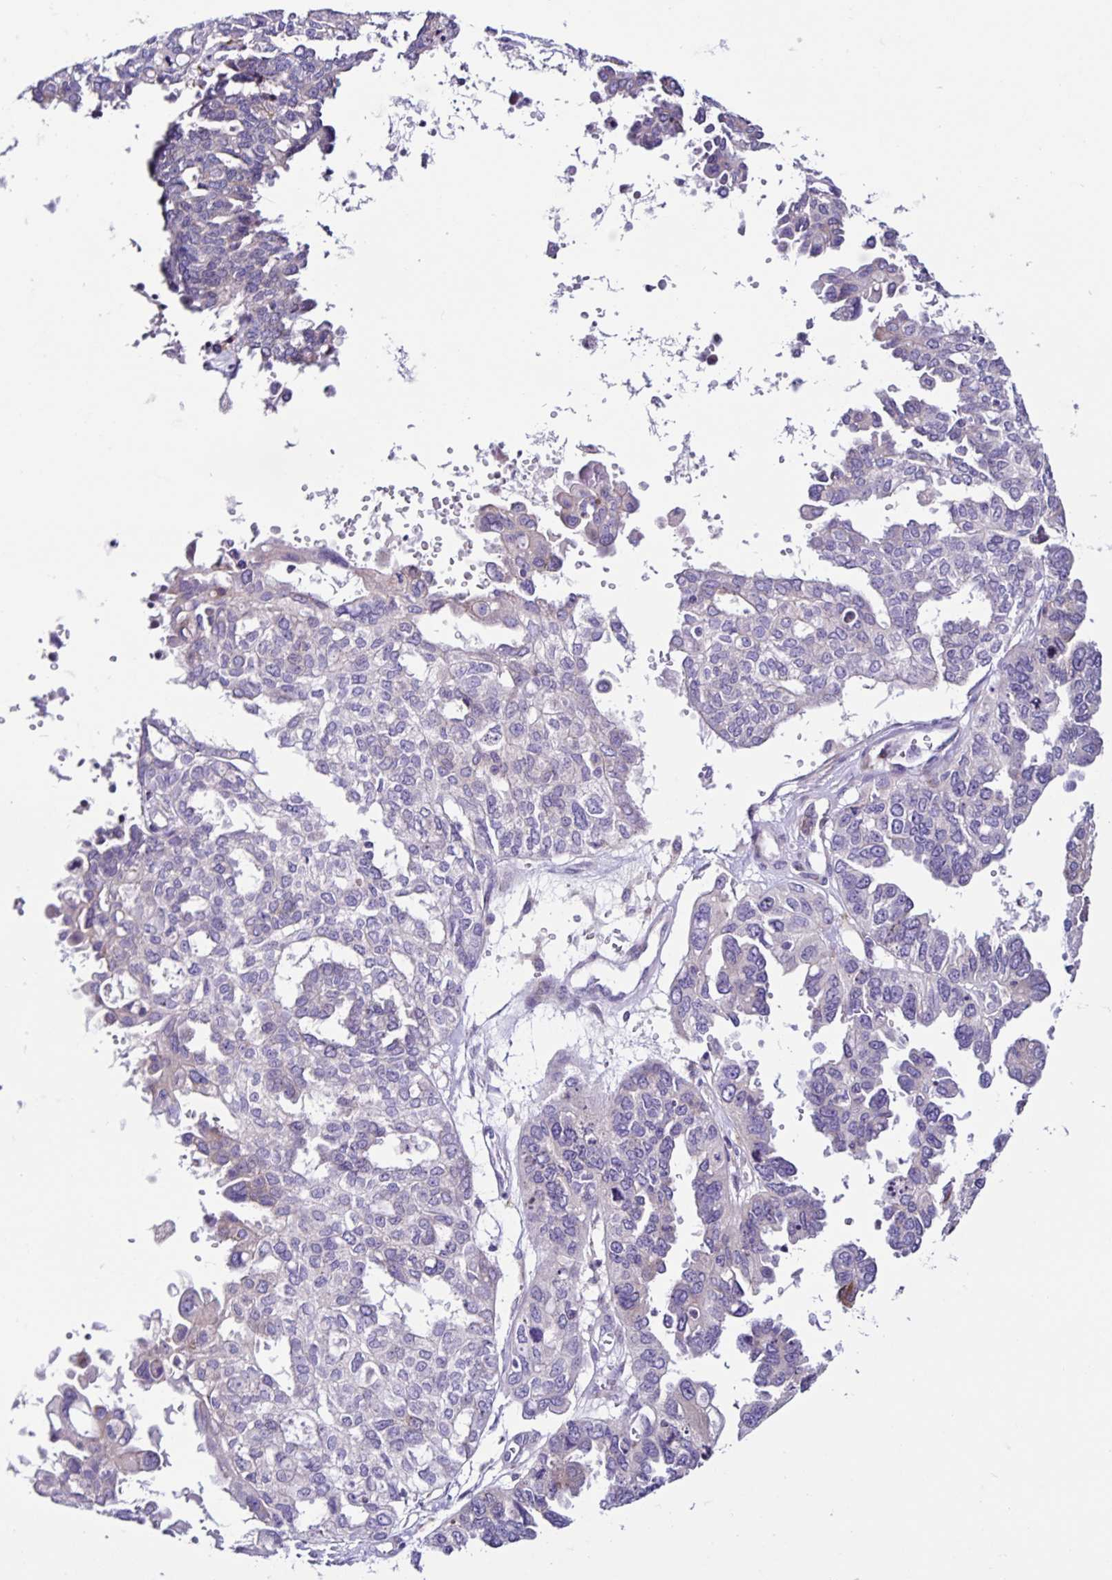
{"staining": {"intensity": "weak", "quantity": "25%-75%", "location": "cytoplasmic/membranous"}, "tissue": "ovarian cancer", "cell_type": "Tumor cells", "image_type": "cancer", "snomed": [{"axis": "morphology", "description": "Cystadenocarcinoma, serous, NOS"}, {"axis": "topography", "description": "Ovary"}], "caption": "Brown immunohistochemical staining in ovarian cancer exhibits weak cytoplasmic/membranous staining in approximately 25%-75% of tumor cells. Immunohistochemistry (ihc) stains the protein of interest in brown and the nuclei are stained blue.", "gene": "RNFT2", "patient": {"sex": "female", "age": 53}}